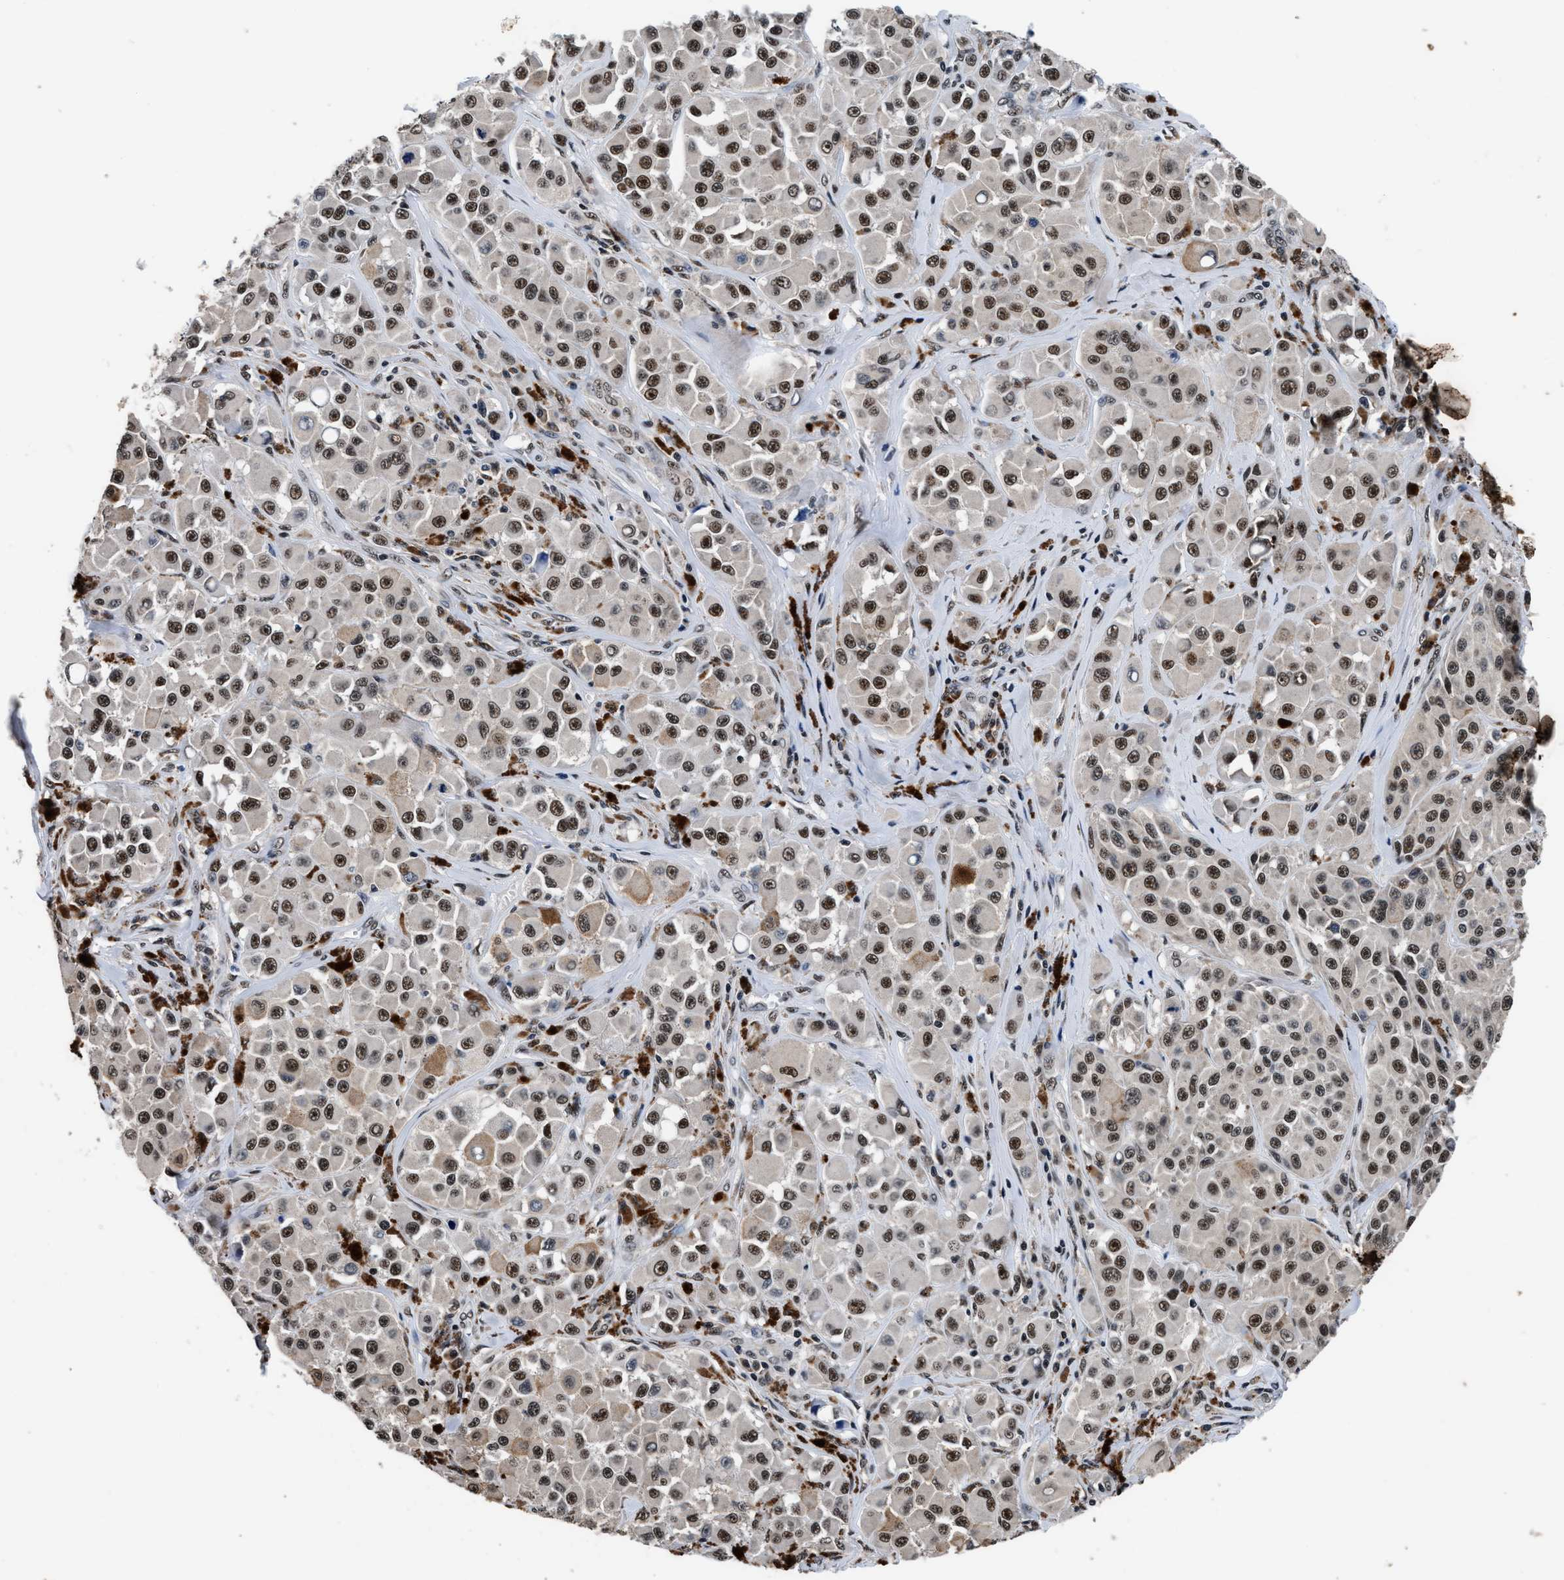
{"staining": {"intensity": "strong", "quantity": ">75%", "location": "nuclear"}, "tissue": "melanoma", "cell_type": "Tumor cells", "image_type": "cancer", "snomed": [{"axis": "morphology", "description": "Malignant melanoma, NOS"}, {"axis": "topography", "description": "Skin"}], "caption": "This is an image of IHC staining of melanoma, which shows strong positivity in the nuclear of tumor cells.", "gene": "USP16", "patient": {"sex": "male", "age": 84}}